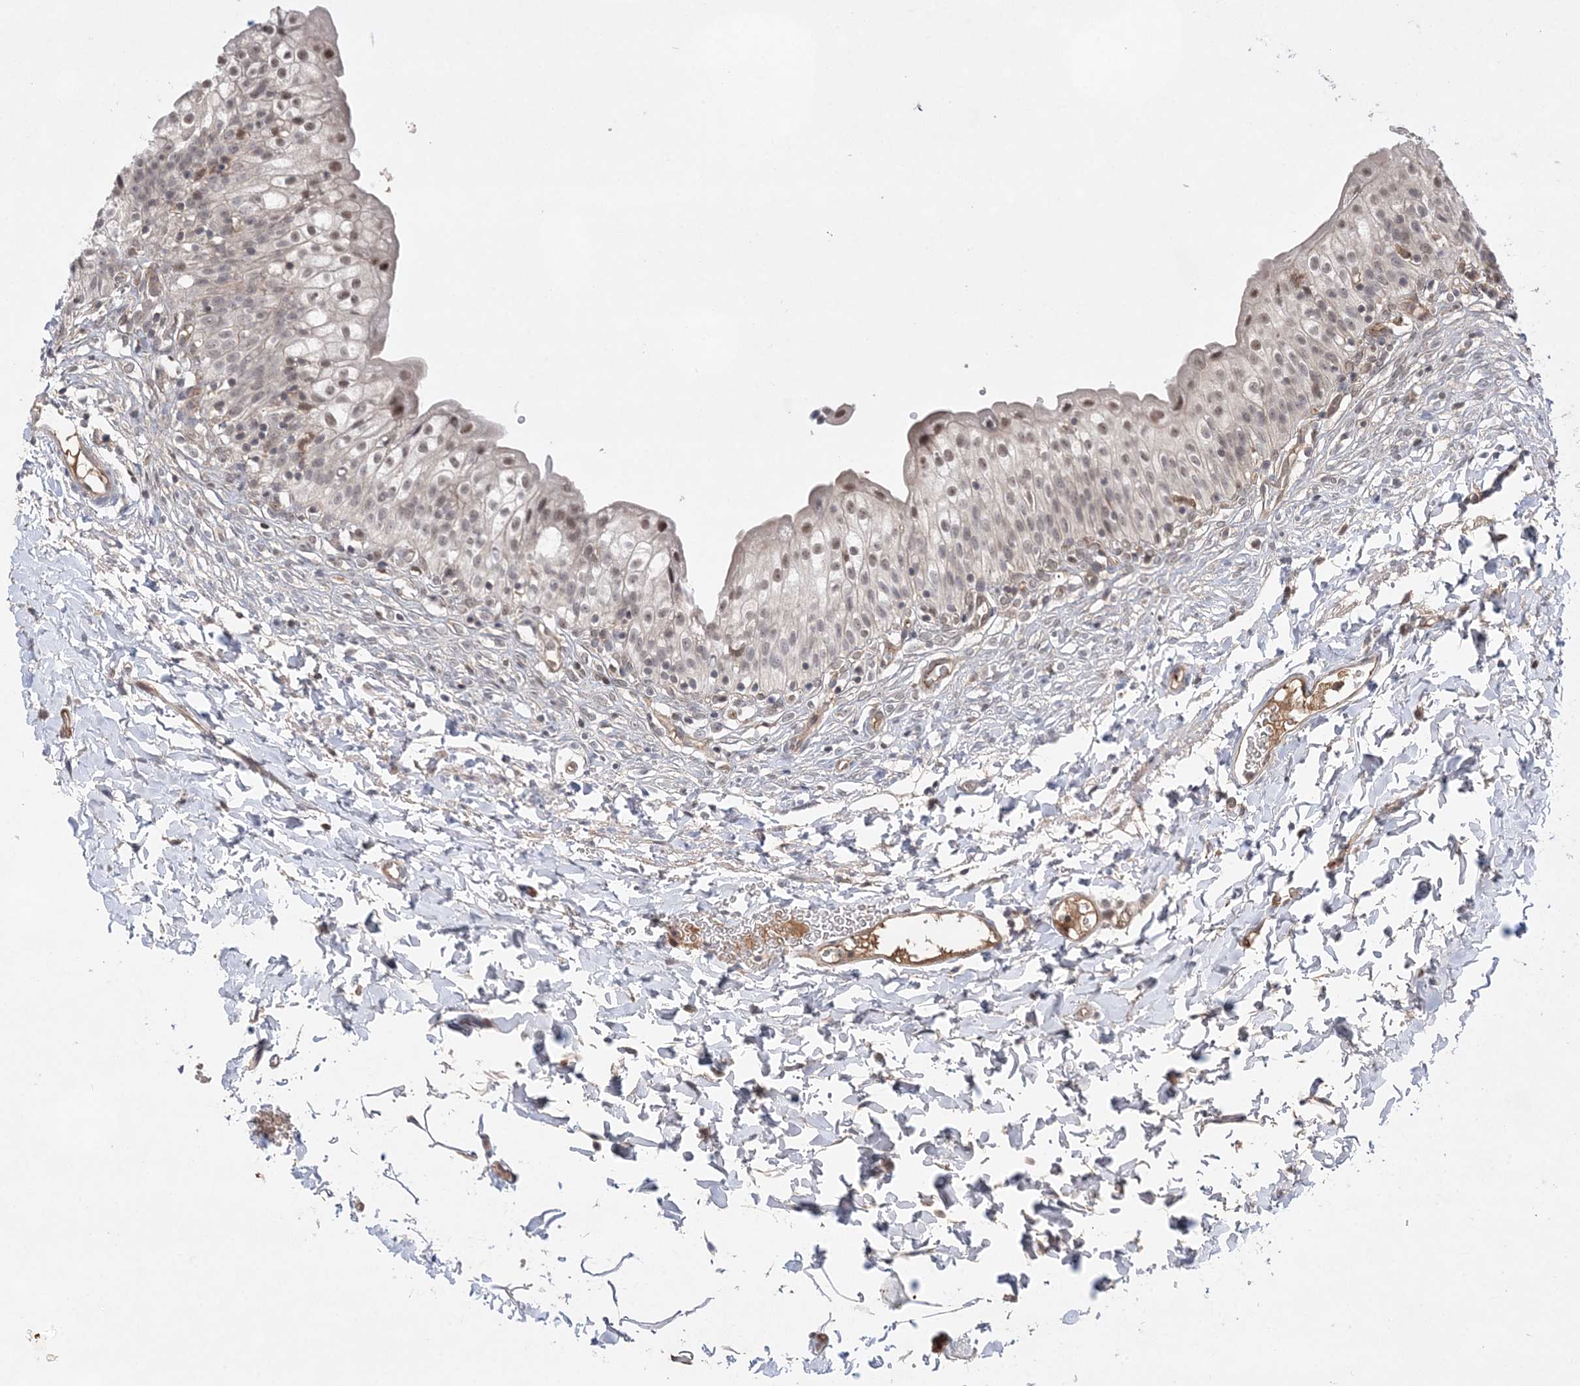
{"staining": {"intensity": "weak", "quantity": "25%-75%", "location": "nuclear"}, "tissue": "urinary bladder", "cell_type": "Urothelial cells", "image_type": "normal", "snomed": [{"axis": "morphology", "description": "Normal tissue, NOS"}, {"axis": "topography", "description": "Urinary bladder"}], "caption": "Protein analysis of normal urinary bladder demonstrates weak nuclear expression in approximately 25%-75% of urothelial cells. (Brightfield microscopy of DAB IHC at high magnification).", "gene": "TMEM132B", "patient": {"sex": "male", "age": 55}}